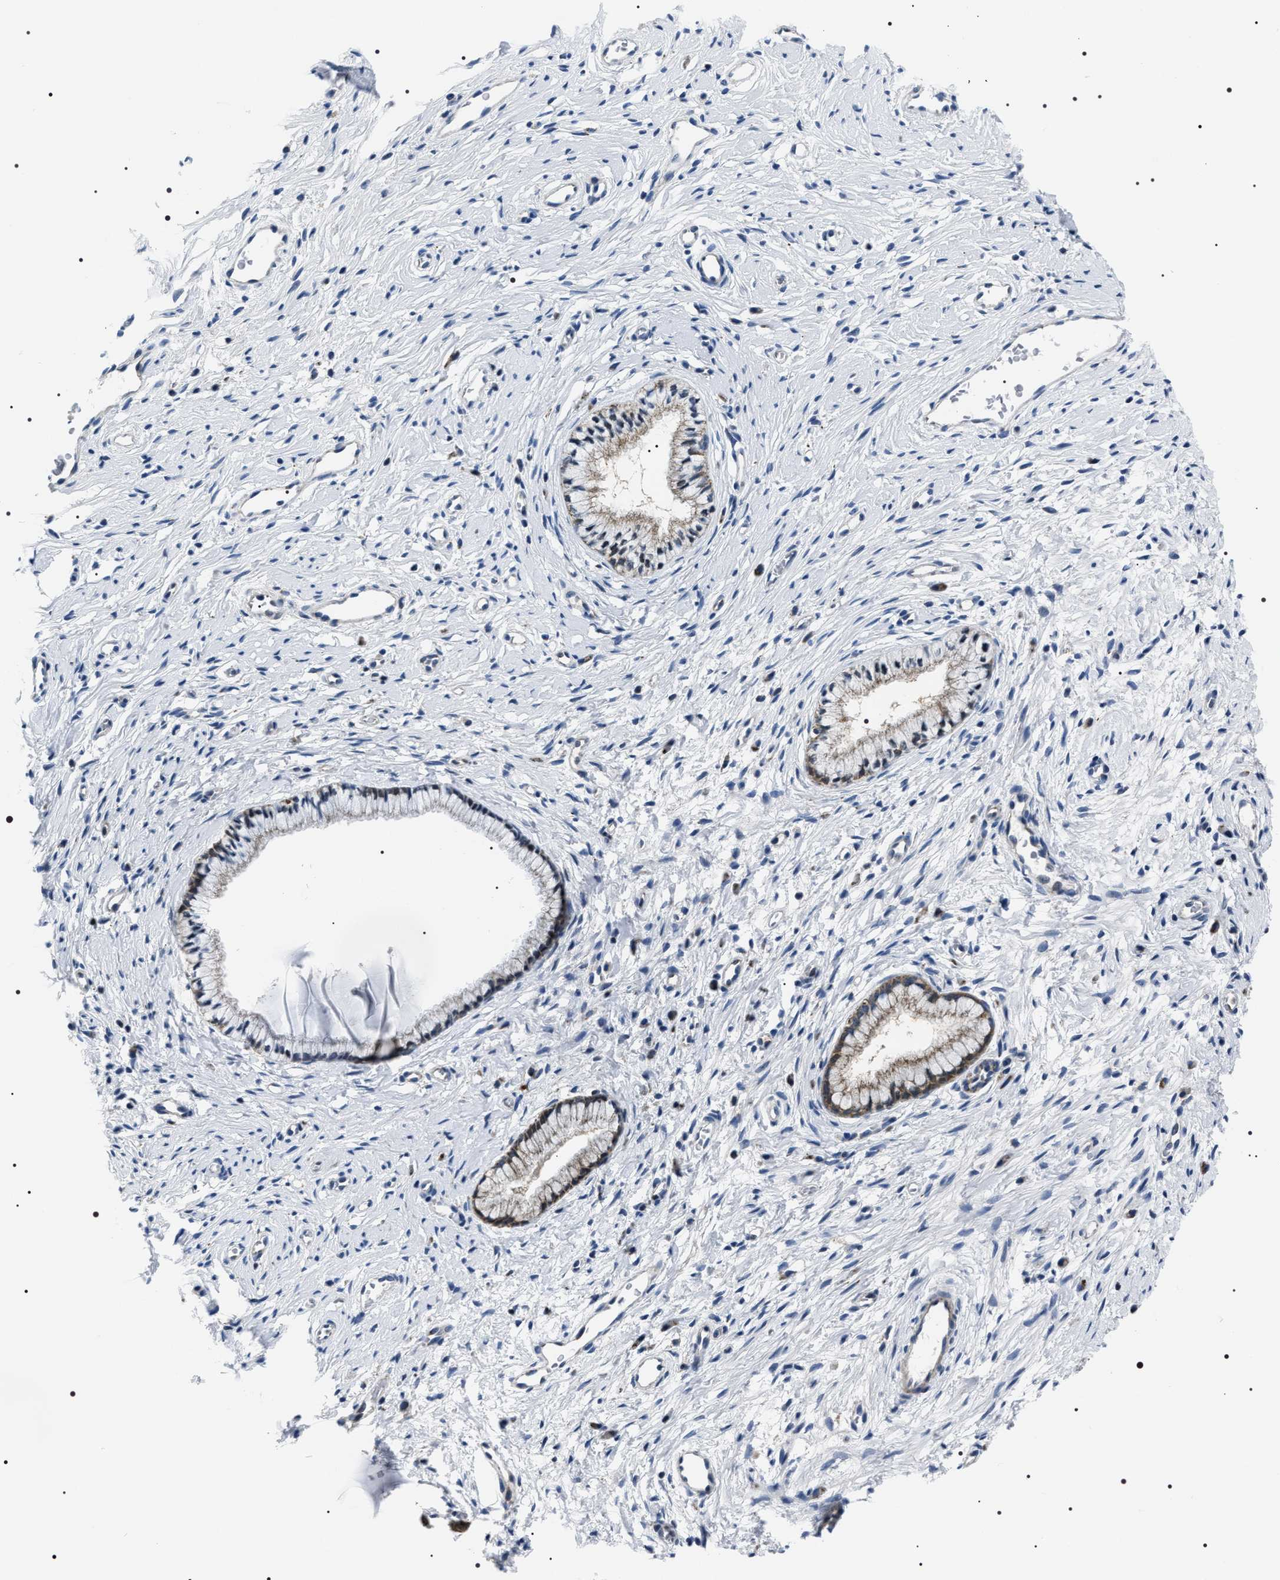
{"staining": {"intensity": "moderate", "quantity": "25%-75%", "location": "cytoplasmic/membranous"}, "tissue": "cervix", "cell_type": "Glandular cells", "image_type": "normal", "snomed": [{"axis": "morphology", "description": "Normal tissue, NOS"}, {"axis": "topography", "description": "Cervix"}], "caption": "Approximately 25%-75% of glandular cells in unremarkable human cervix display moderate cytoplasmic/membranous protein staining as visualized by brown immunohistochemical staining.", "gene": "NTMT1", "patient": {"sex": "female", "age": 77}}